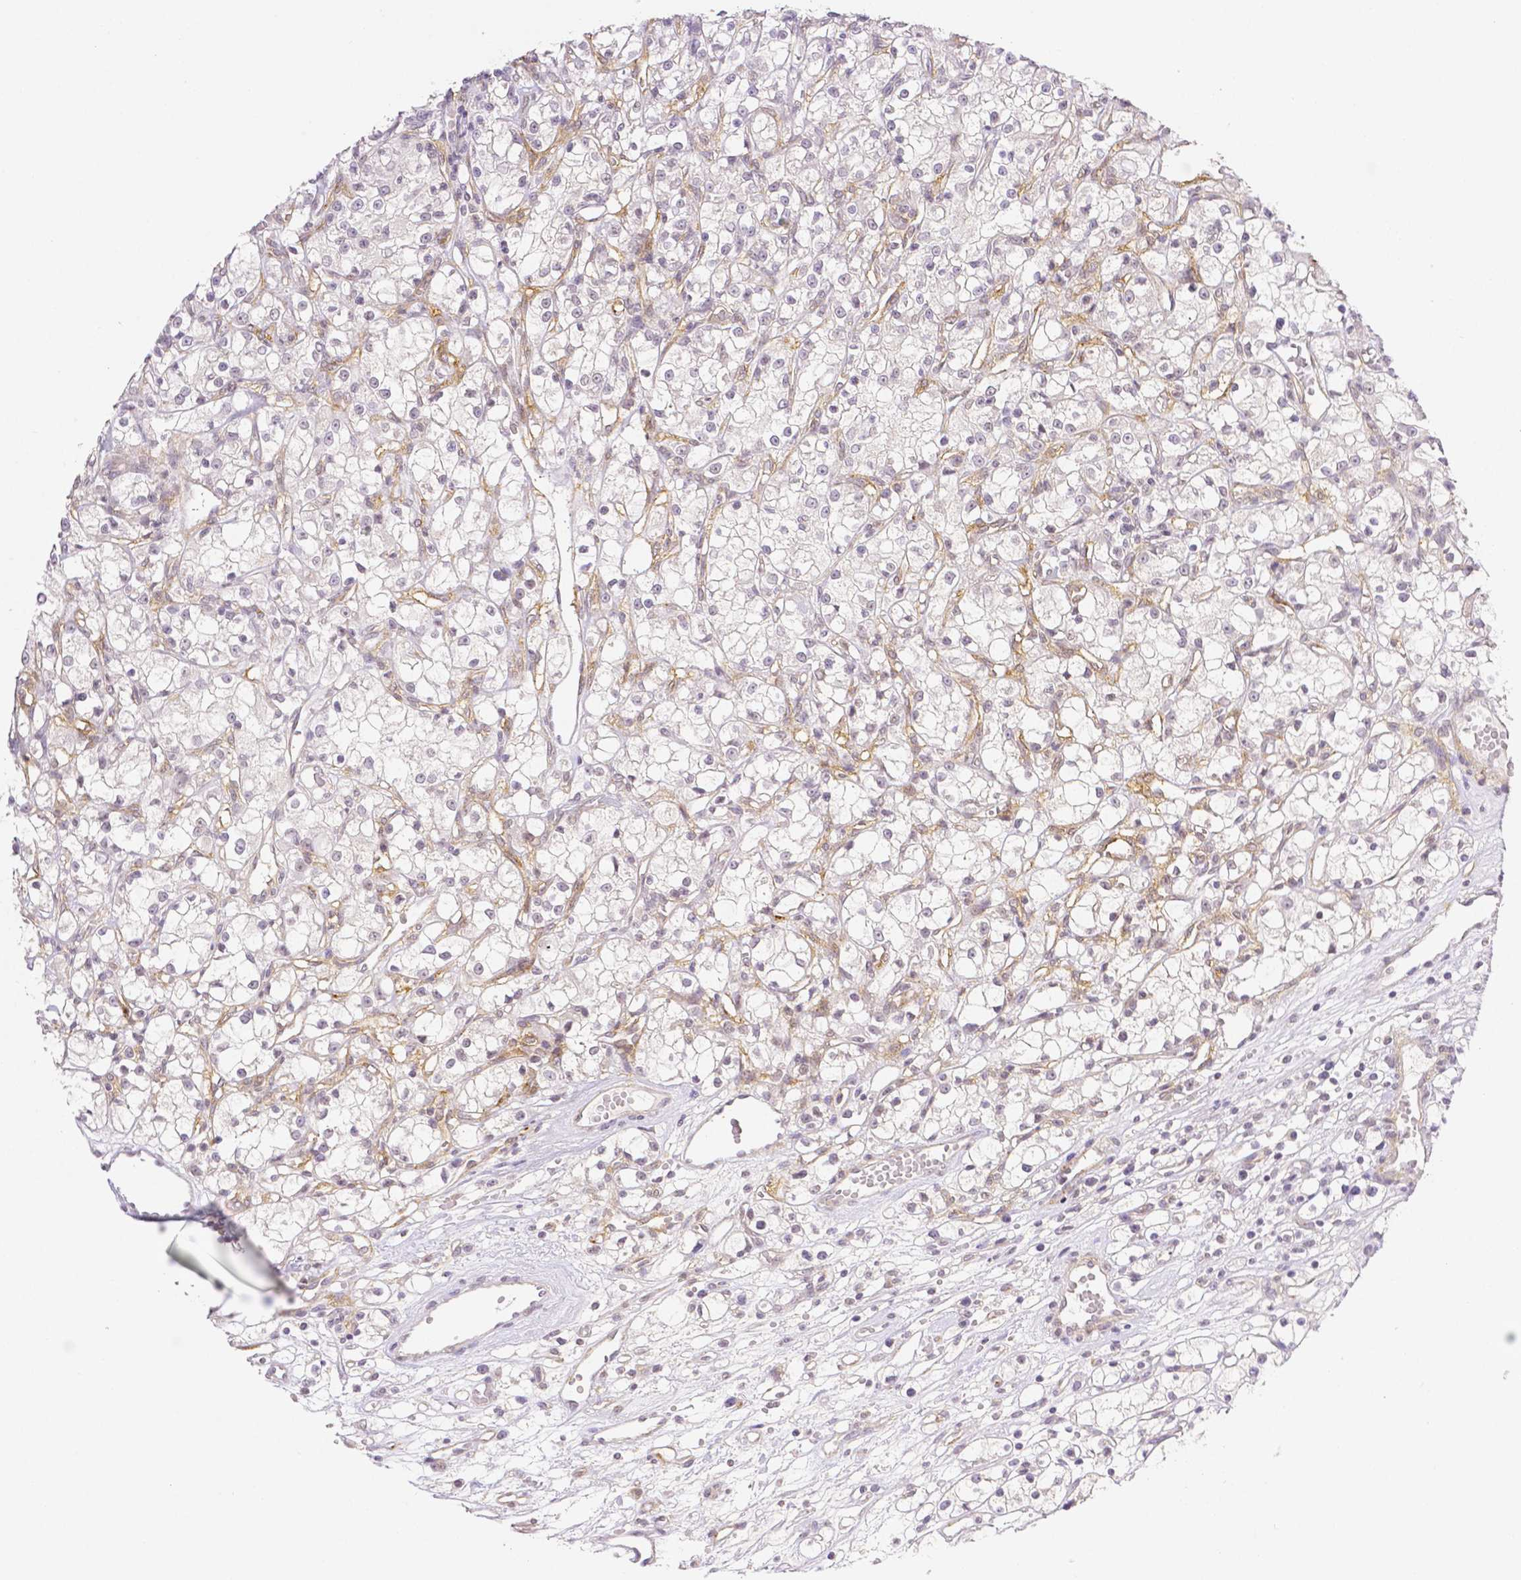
{"staining": {"intensity": "negative", "quantity": "none", "location": "none"}, "tissue": "renal cancer", "cell_type": "Tumor cells", "image_type": "cancer", "snomed": [{"axis": "morphology", "description": "Adenocarcinoma, NOS"}, {"axis": "topography", "description": "Kidney"}], "caption": "This is an immunohistochemistry histopathology image of human renal cancer (adenocarcinoma). There is no positivity in tumor cells.", "gene": "THY1", "patient": {"sex": "female", "age": 59}}